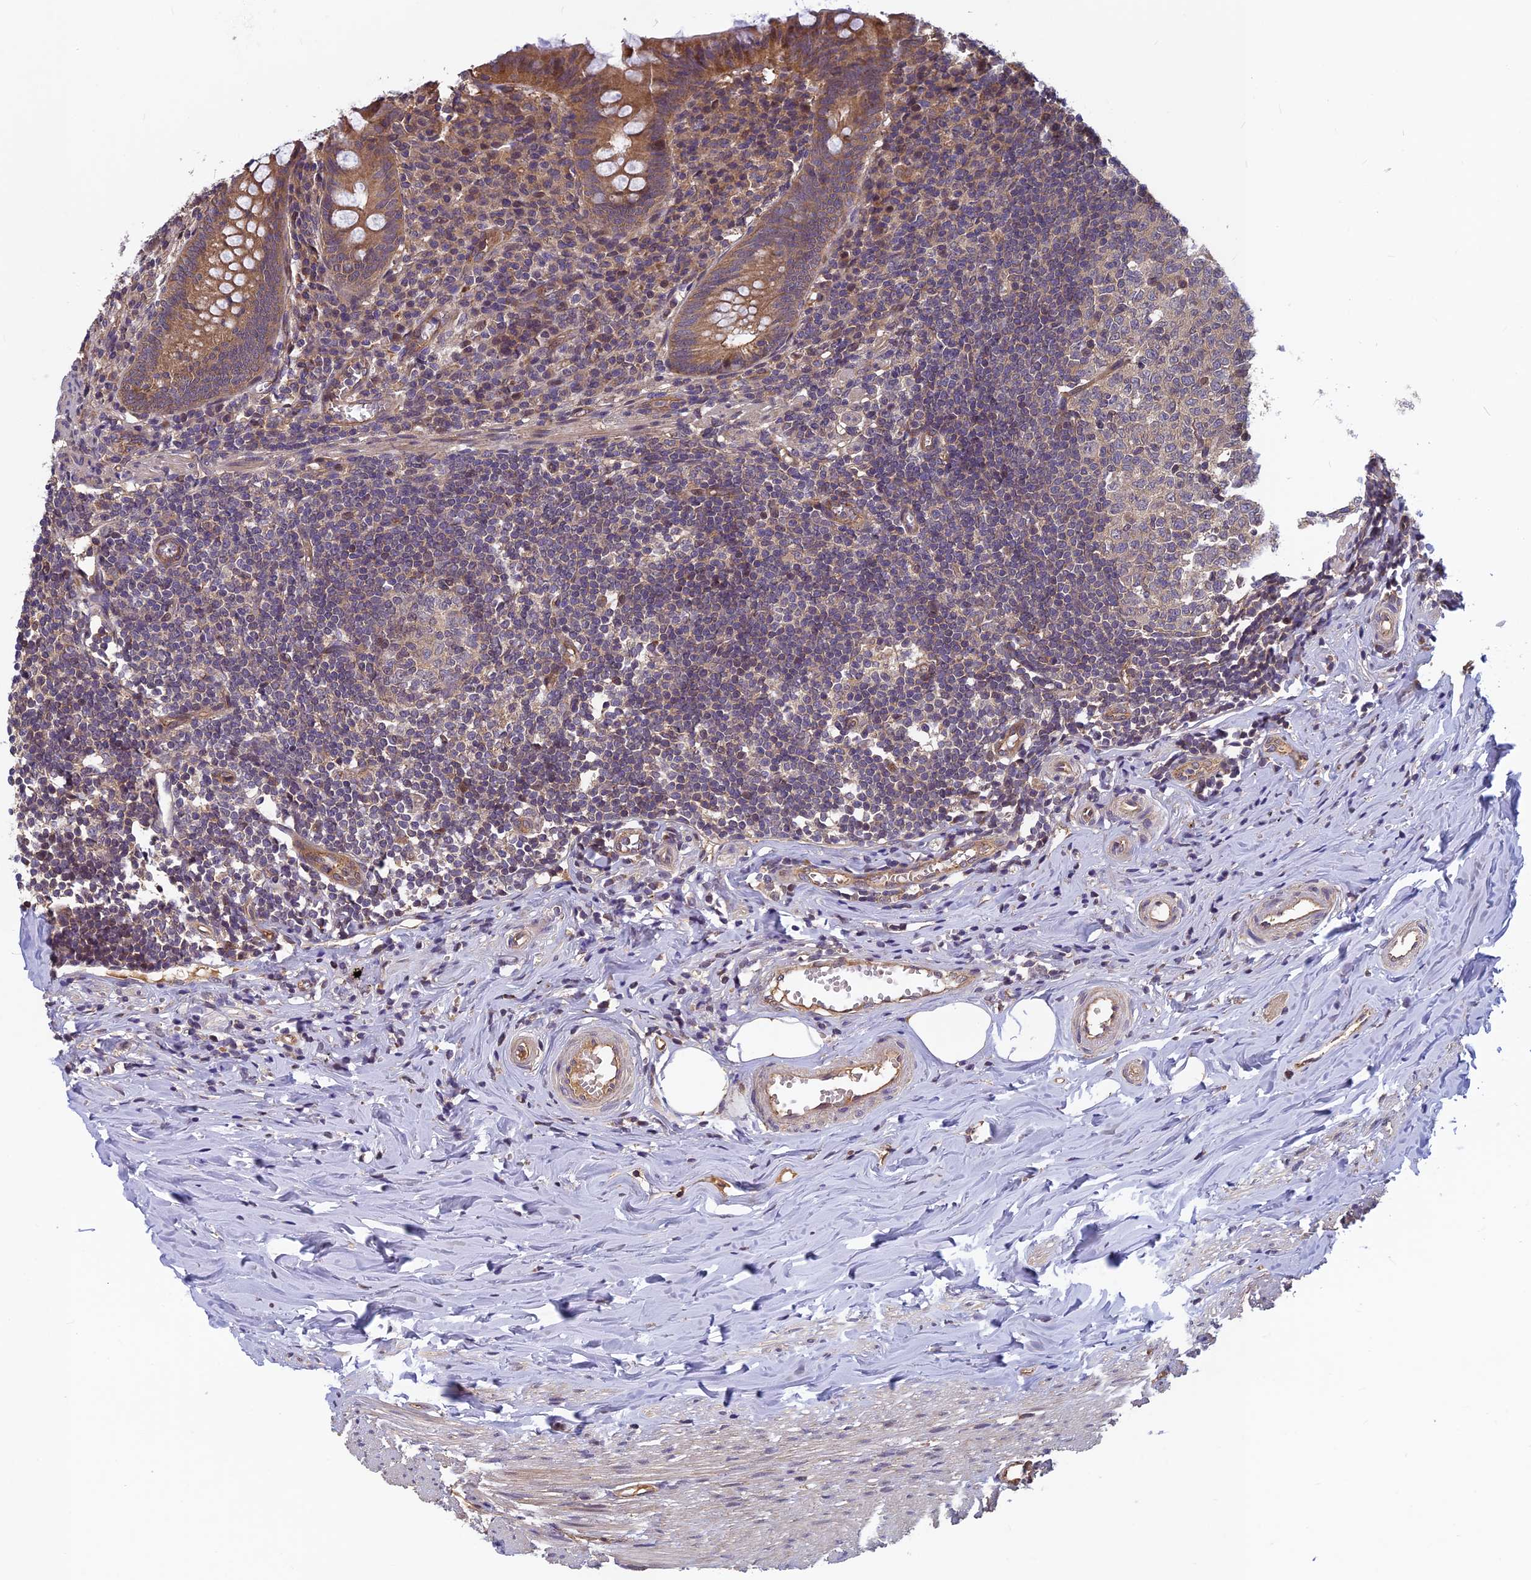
{"staining": {"intensity": "moderate", "quantity": ">75%", "location": "cytoplasmic/membranous"}, "tissue": "appendix", "cell_type": "Glandular cells", "image_type": "normal", "snomed": [{"axis": "morphology", "description": "Normal tissue, NOS"}, {"axis": "topography", "description": "Appendix"}], "caption": "Protein positivity by immunohistochemistry shows moderate cytoplasmic/membranous expression in approximately >75% of glandular cells in normal appendix.", "gene": "PIKFYVE", "patient": {"sex": "female", "age": 51}}